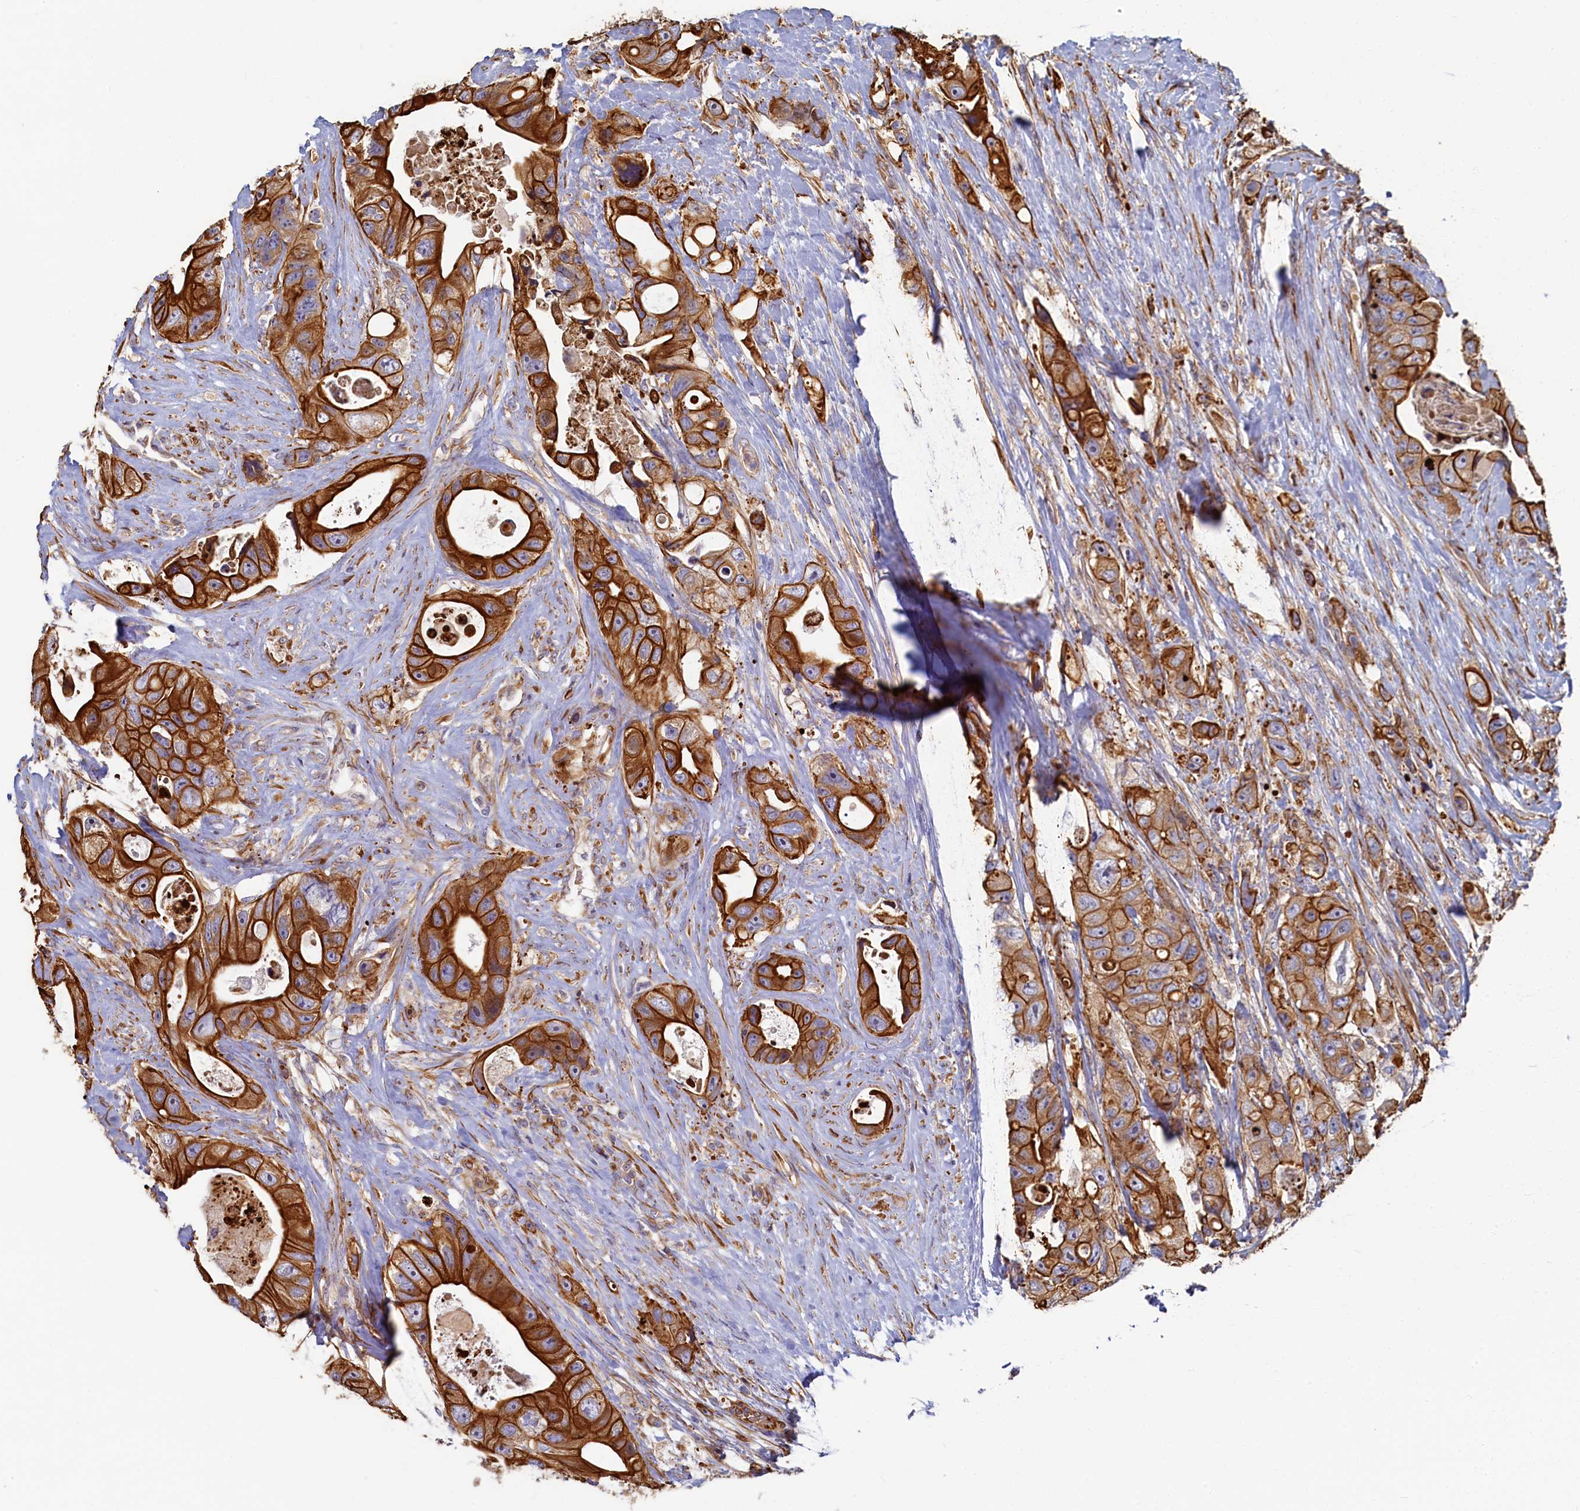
{"staining": {"intensity": "strong", "quantity": ">75%", "location": "cytoplasmic/membranous"}, "tissue": "colorectal cancer", "cell_type": "Tumor cells", "image_type": "cancer", "snomed": [{"axis": "morphology", "description": "Adenocarcinoma, NOS"}, {"axis": "topography", "description": "Colon"}], "caption": "An image of human adenocarcinoma (colorectal) stained for a protein exhibits strong cytoplasmic/membranous brown staining in tumor cells. (DAB IHC with brightfield microscopy, high magnification).", "gene": "LRRC57", "patient": {"sex": "female", "age": 46}}